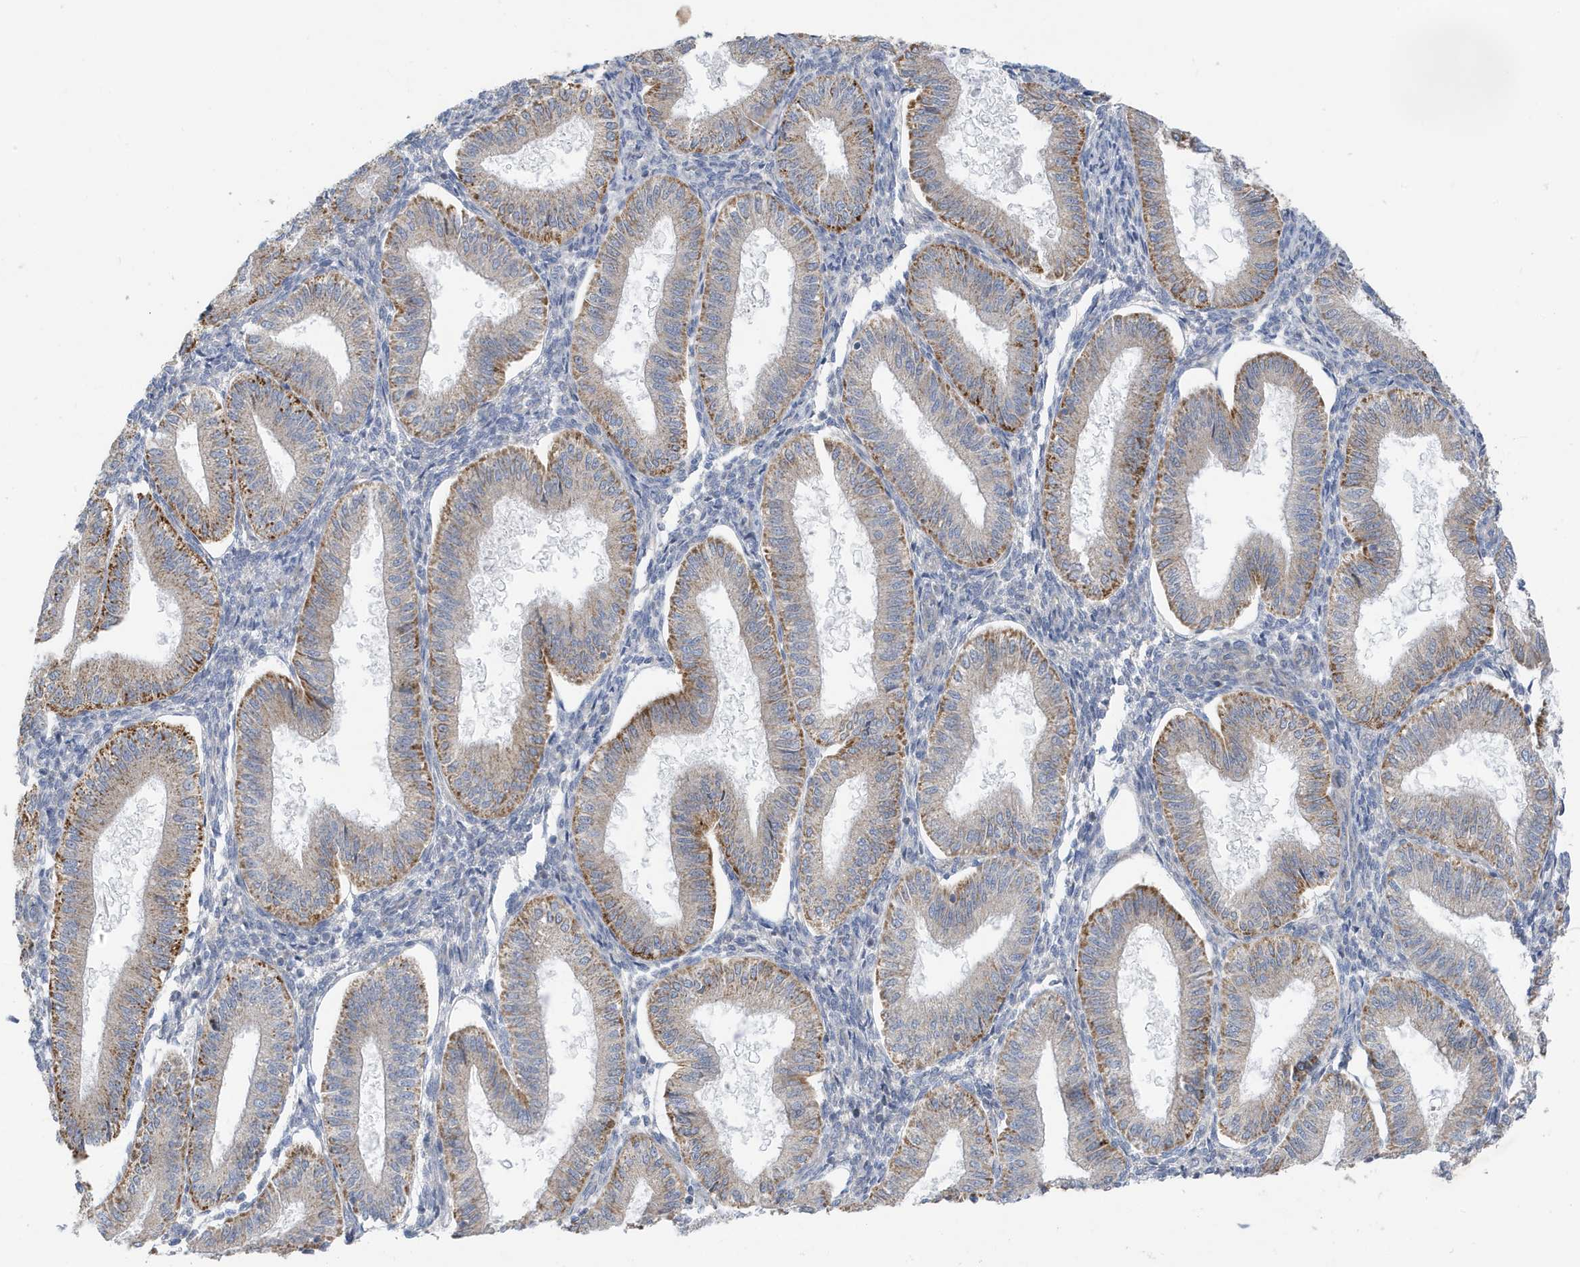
{"staining": {"intensity": "negative", "quantity": "none", "location": "none"}, "tissue": "endometrium", "cell_type": "Cells in endometrial stroma", "image_type": "normal", "snomed": [{"axis": "morphology", "description": "Normal tissue, NOS"}, {"axis": "topography", "description": "Endometrium"}], "caption": "Immunohistochemistry micrograph of unremarkable endometrium: endometrium stained with DAB (3,3'-diaminobenzidine) reveals no significant protein positivity in cells in endometrial stroma.", "gene": "ATP13A5", "patient": {"sex": "female", "age": 39}}